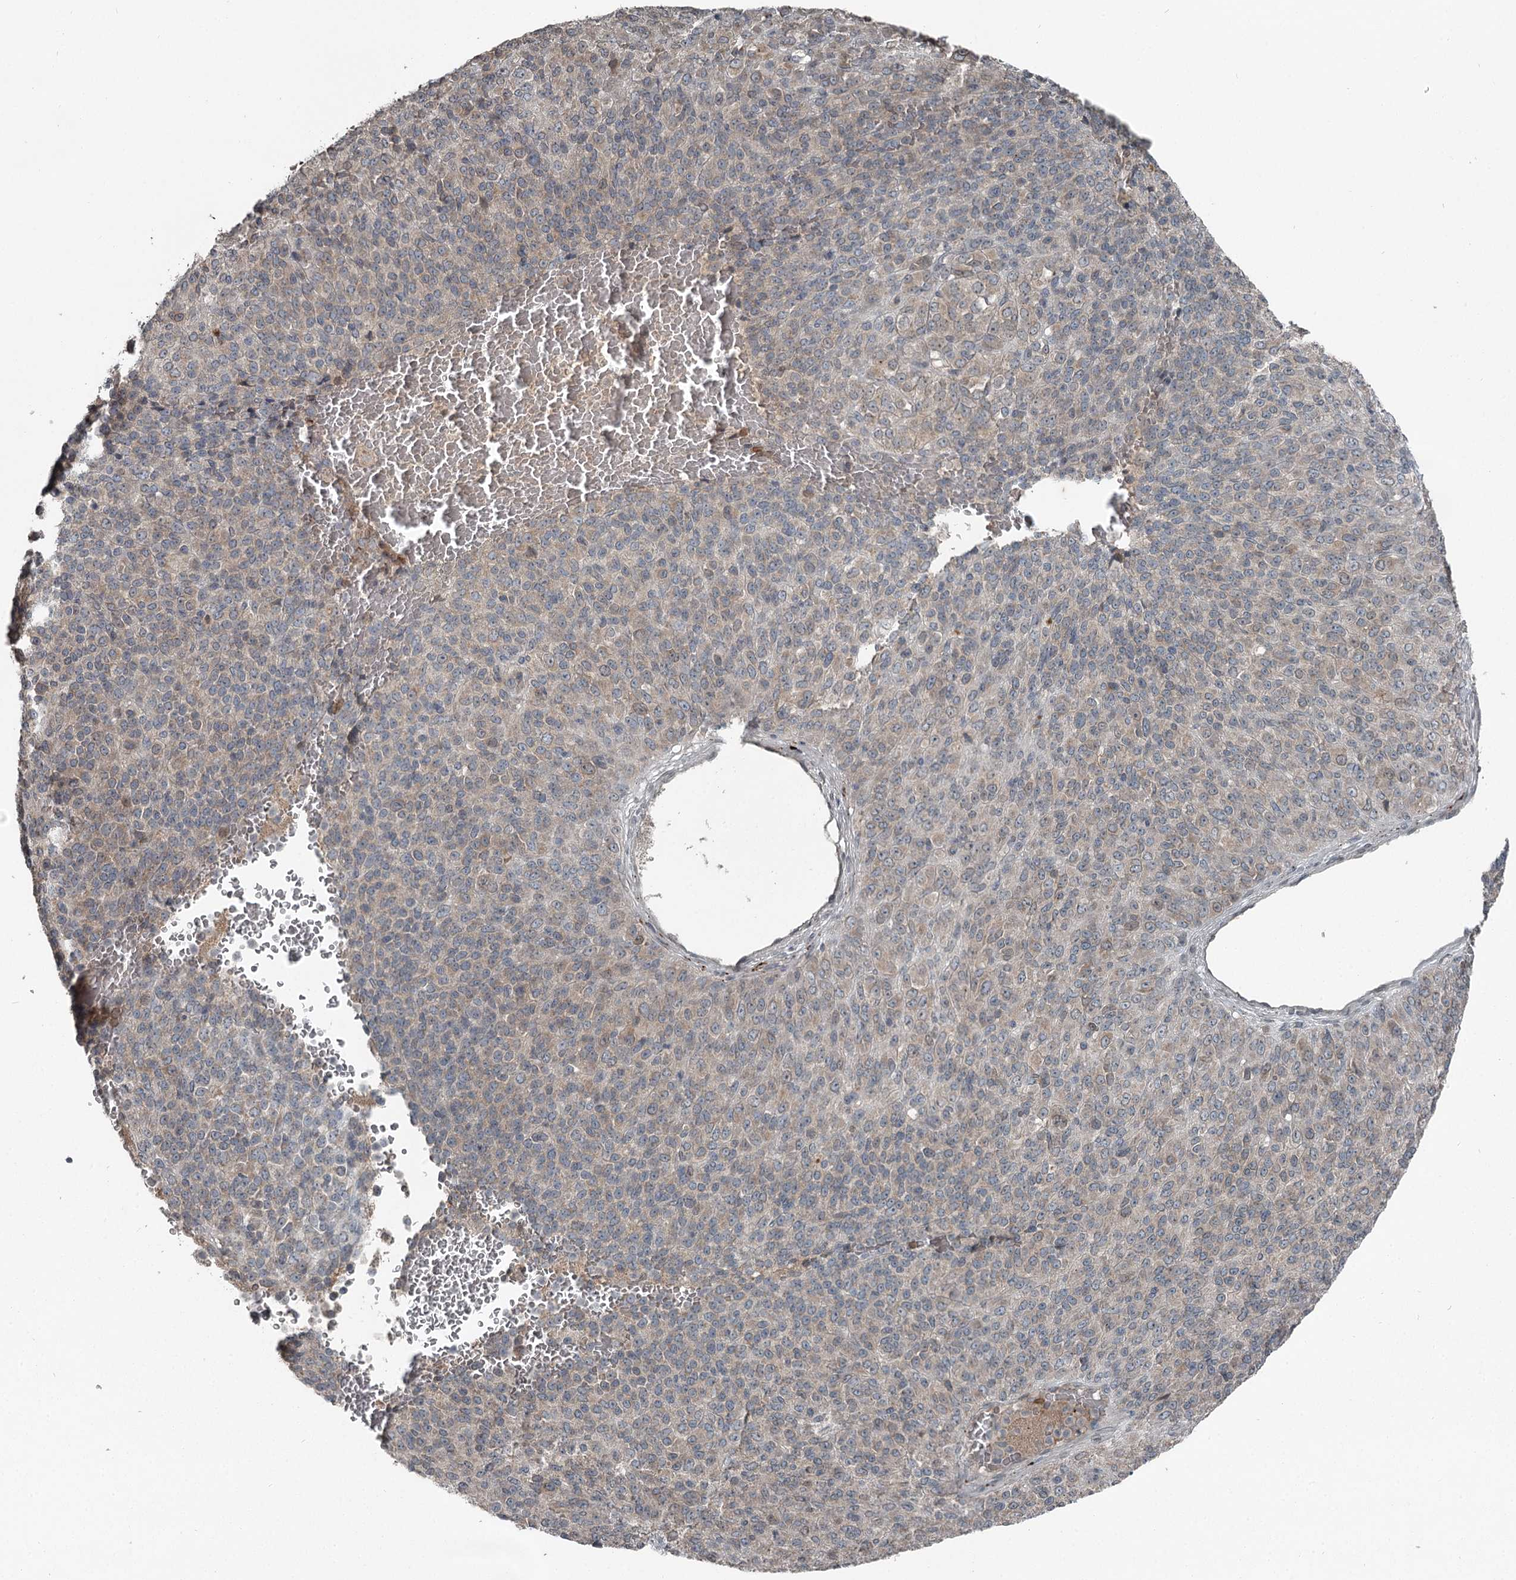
{"staining": {"intensity": "weak", "quantity": "<25%", "location": "nuclear"}, "tissue": "melanoma", "cell_type": "Tumor cells", "image_type": "cancer", "snomed": [{"axis": "morphology", "description": "Malignant melanoma, Metastatic site"}, {"axis": "topography", "description": "Brain"}], "caption": "IHC of human malignant melanoma (metastatic site) demonstrates no expression in tumor cells.", "gene": "SLC39A8", "patient": {"sex": "female", "age": 56}}